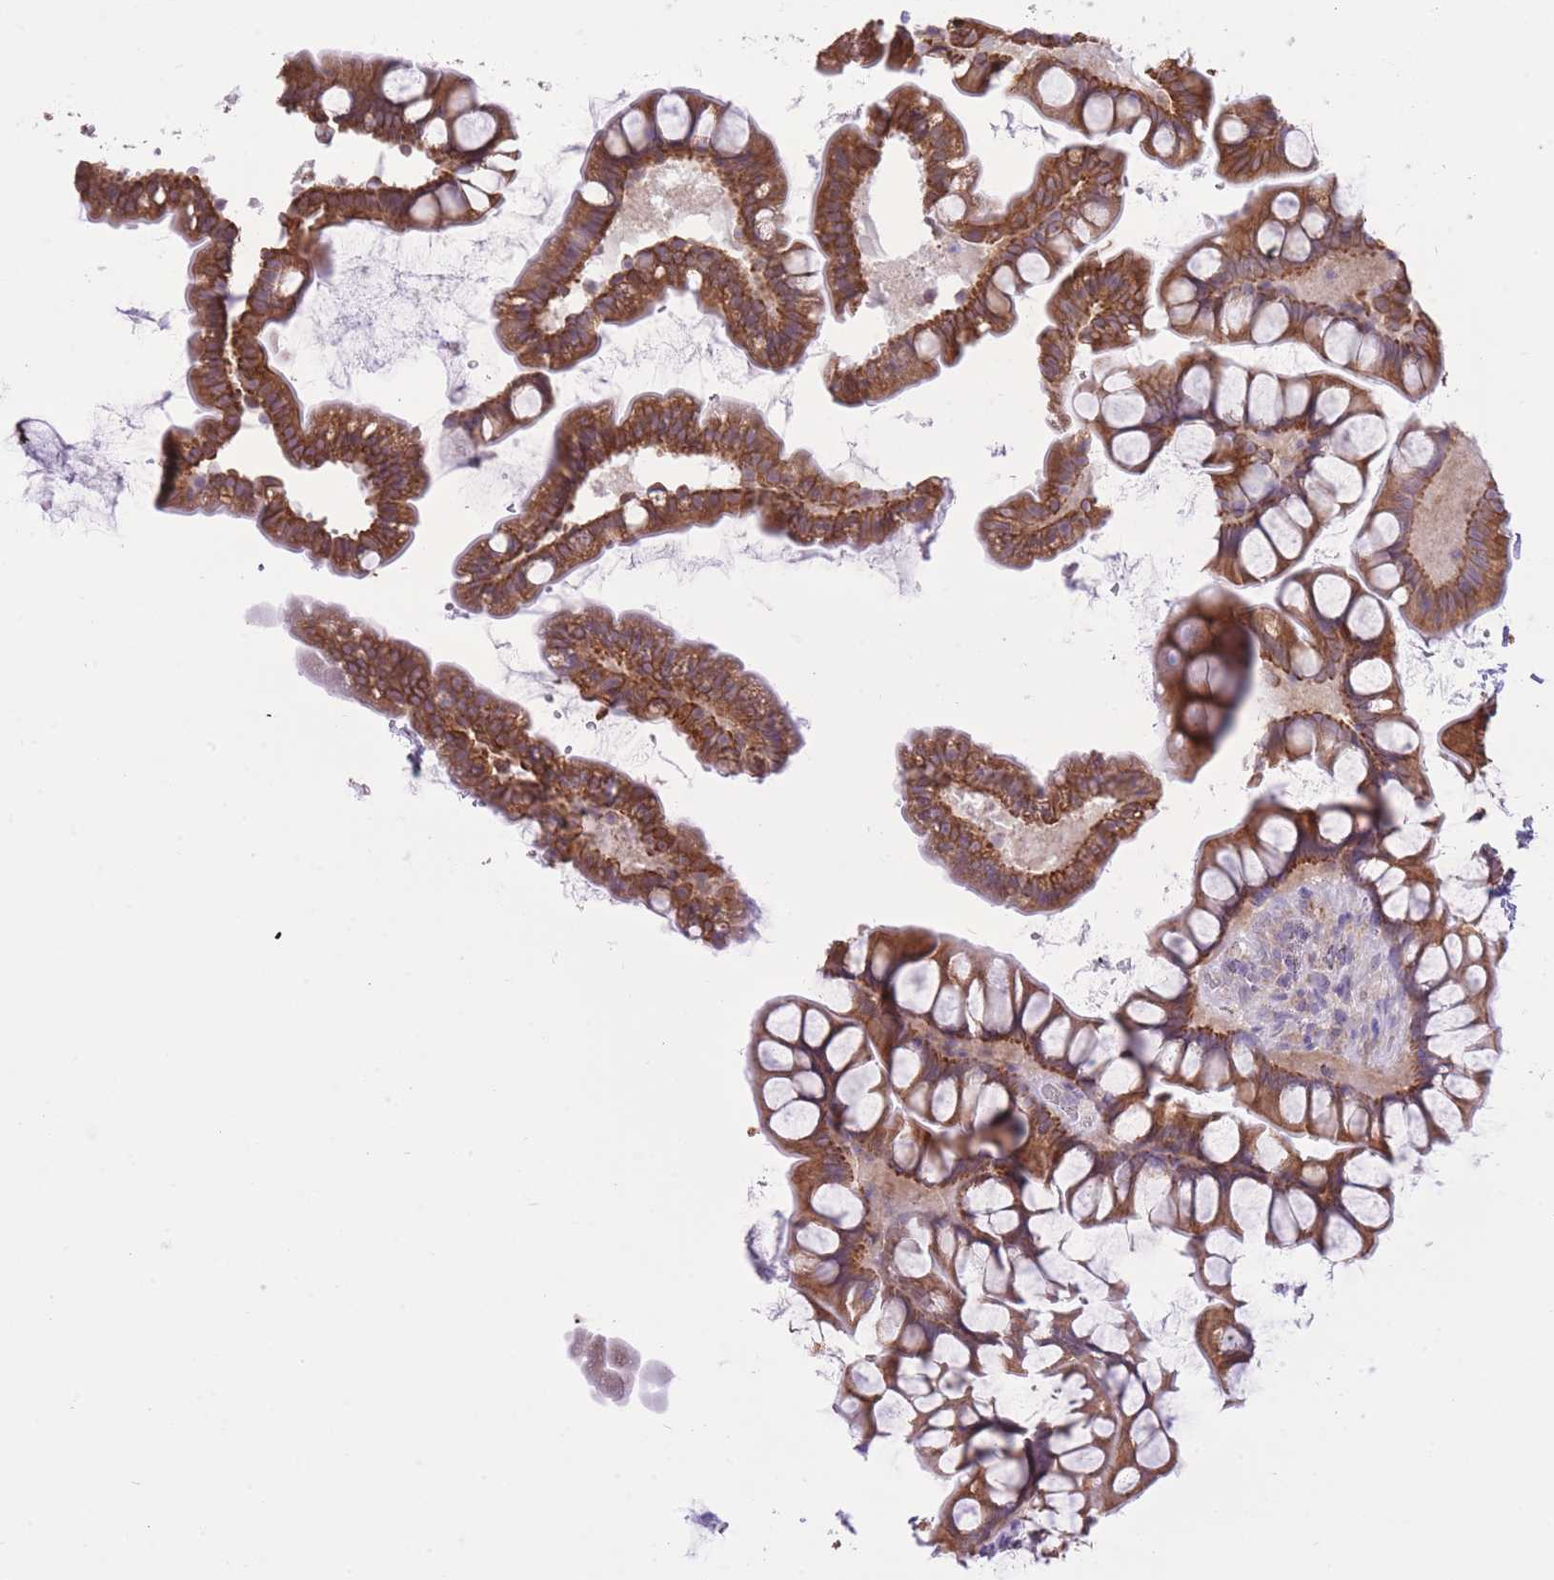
{"staining": {"intensity": "moderate", "quantity": ">75%", "location": "cytoplasmic/membranous"}, "tissue": "small intestine", "cell_type": "Glandular cells", "image_type": "normal", "snomed": [{"axis": "morphology", "description": "Normal tissue, NOS"}, {"axis": "topography", "description": "Small intestine"}], "caption": "Immunohistochemistry histopathology image of benign small intestine: human small intestine stained using immunohistochemistry demonstrates medium levels of moderate protein expression localized specifically in the cytoplasmic/membranous of glandular cells, appearing as a cytoplasmic/membranous brown color.", "gene": "ZNF501", "patient": {"sex": "male", "age": 70}}